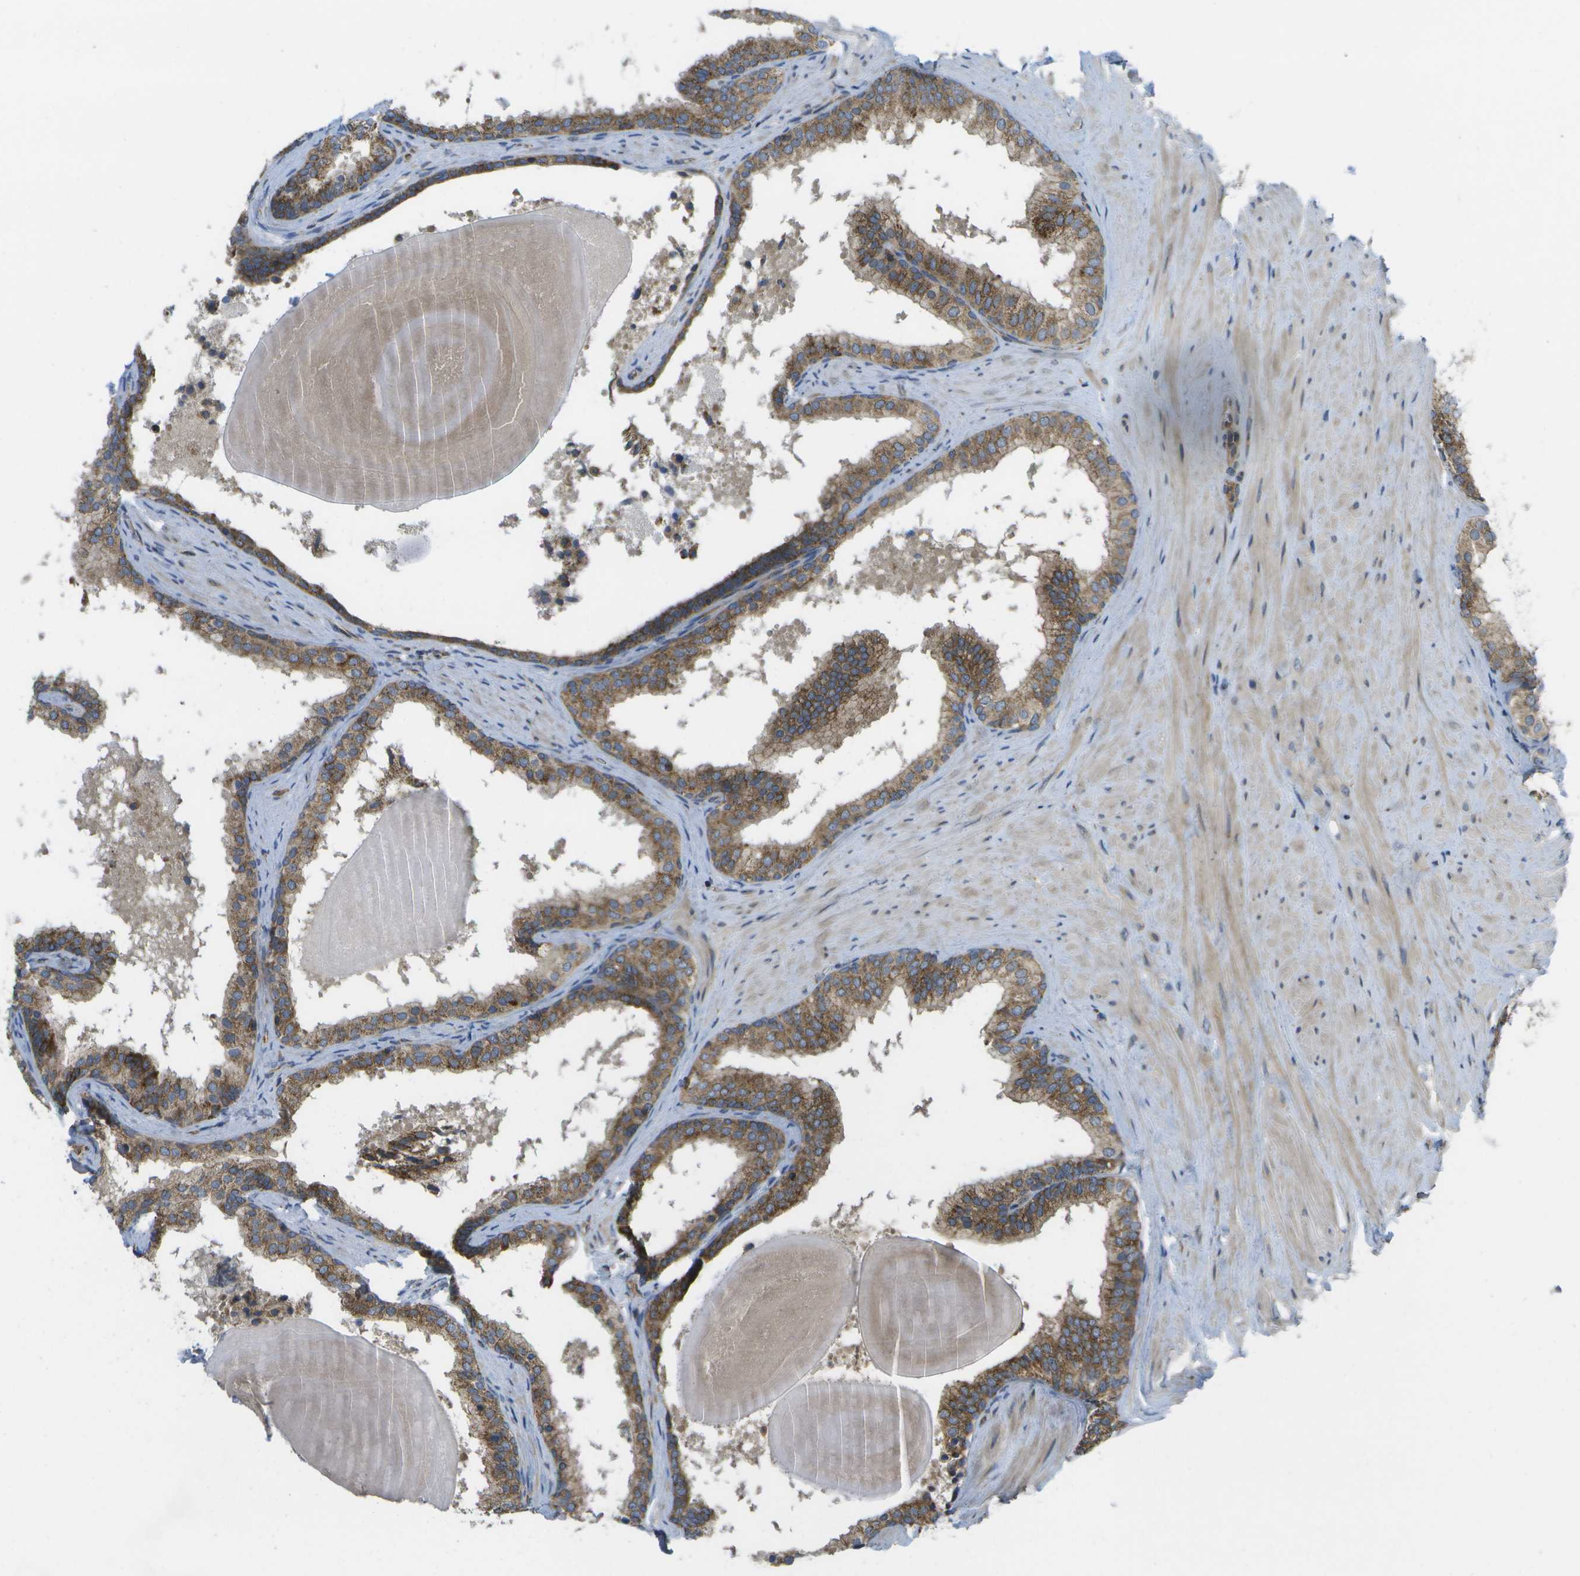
{"staining": {"intensity": "moderate", "quantity": ">75%", "location": "cytoplasmic/membranous"}, "tissue": "prostate cancer", "cell_type": "Tumor cells", "image_type": "cancer", "snomed": [{"axis": "morphology", "description": "Adenocarcinoma, Low grade"}, {"axis": "topography", "description": "Prostate"}], "caption": "An immunohistochemistry (IHC) photomicrograph of neoplastic tissue is shown. Protein staining in brown highlights moderate cytoplasmic/membranous positivity in prostate cancer (low-grade adenocarcinoma) within tumor cells.", "gene": "DPM3", "patient": {"sex": "male", "age": 69}}